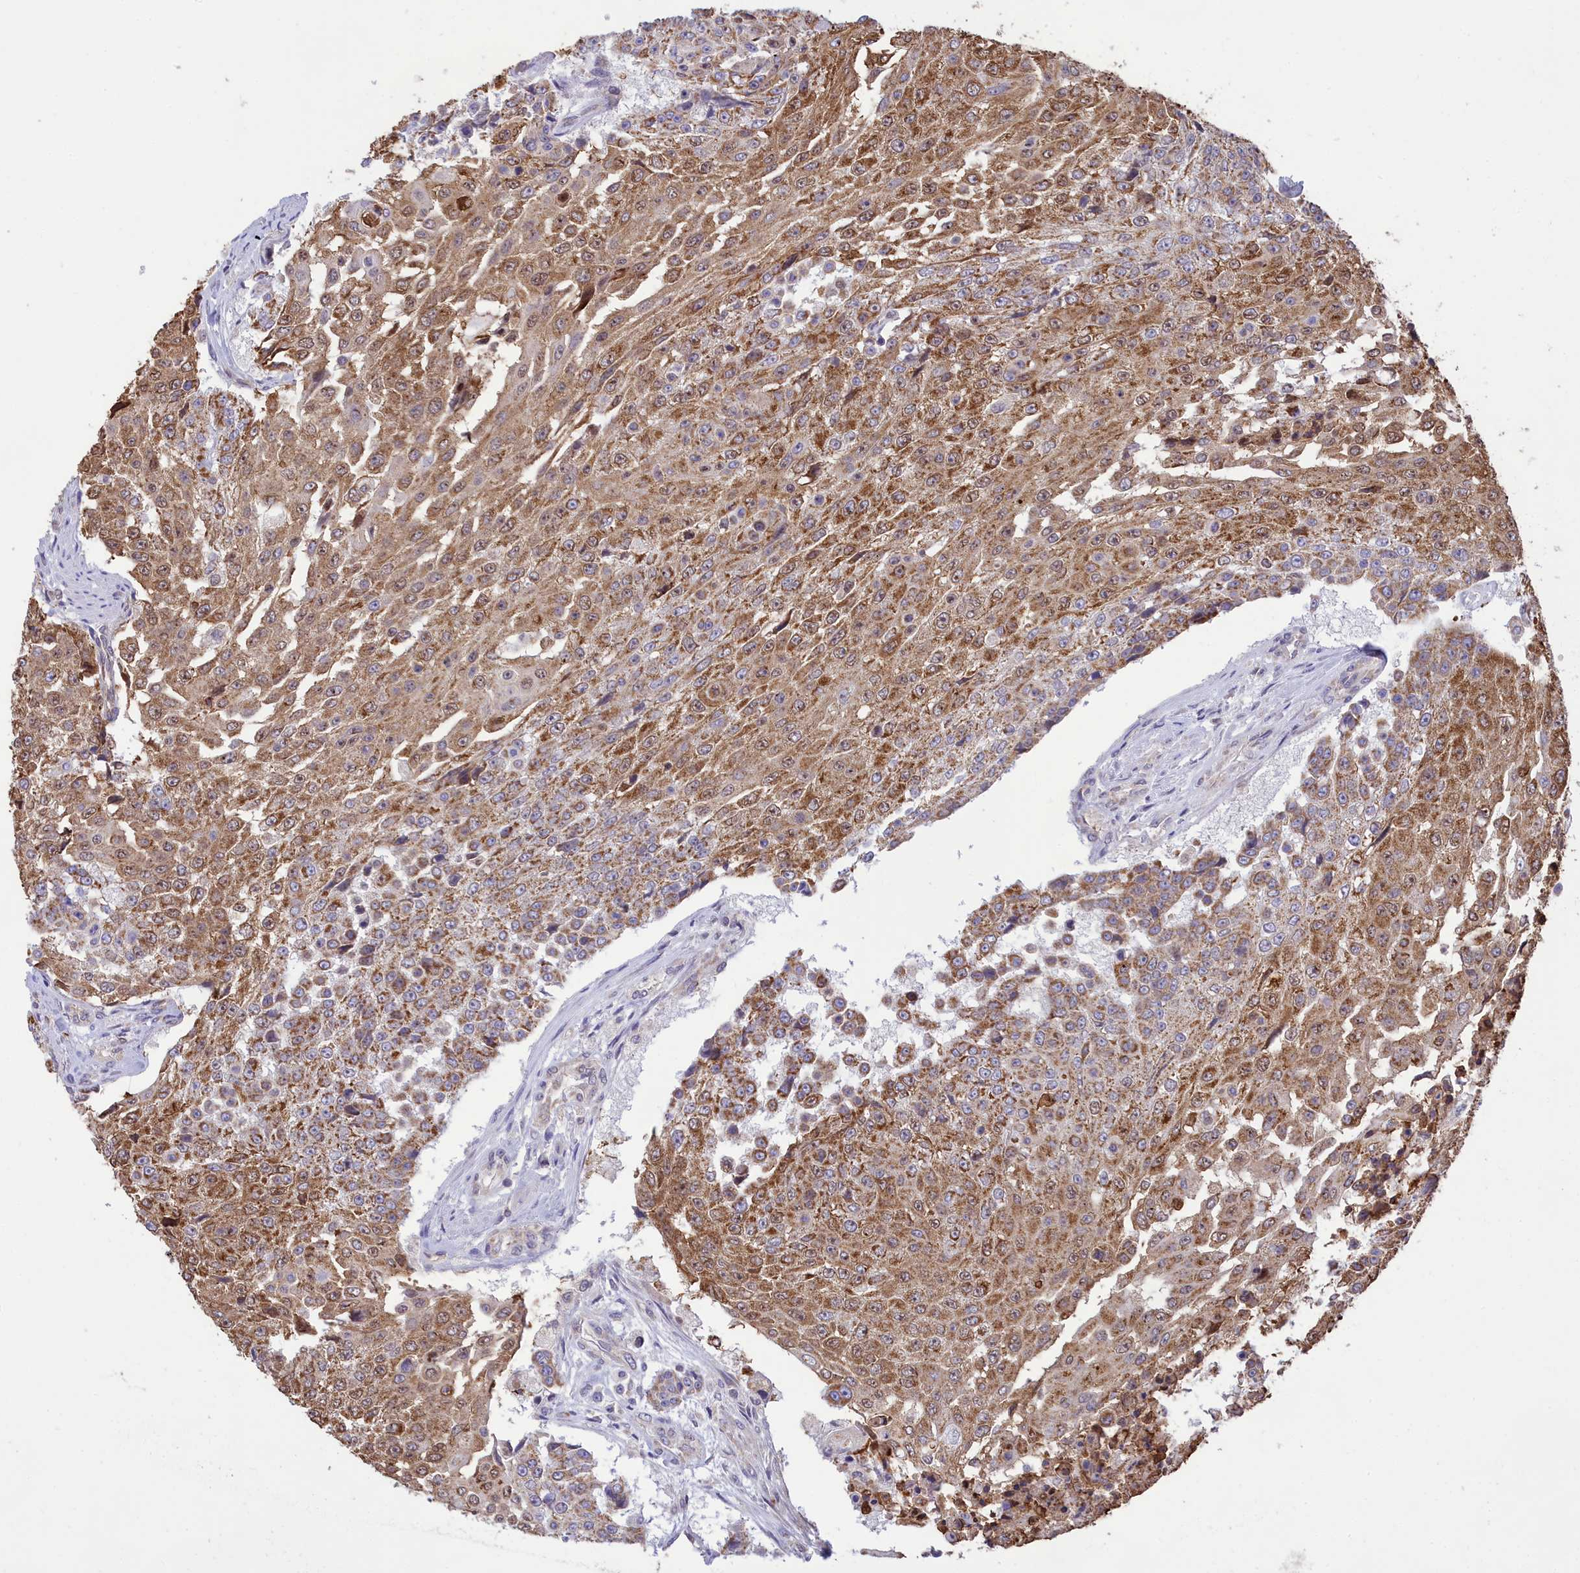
{"staining": {"intensity": "moderate", "quantity": ">75%", "location": "cytoplasmic/membranous"}, "tissue": "urothelial cancer", "cell_type": "Tumor cells", "image_type": "cancer", "snomed": [{"axis": "morphology", "description": "Urothelial carcinoma, High grade"}, {"axis": "topography", "description": "Urinary bladder"}], "caption": "Immunohistochemical staining of human urothelial cancer shows moderate cytoplasmic/membranous protein staining in about >75% of tumor cells.", "gene": "PKHD1L1", "patient": {"sex": "female", "age": 63}}